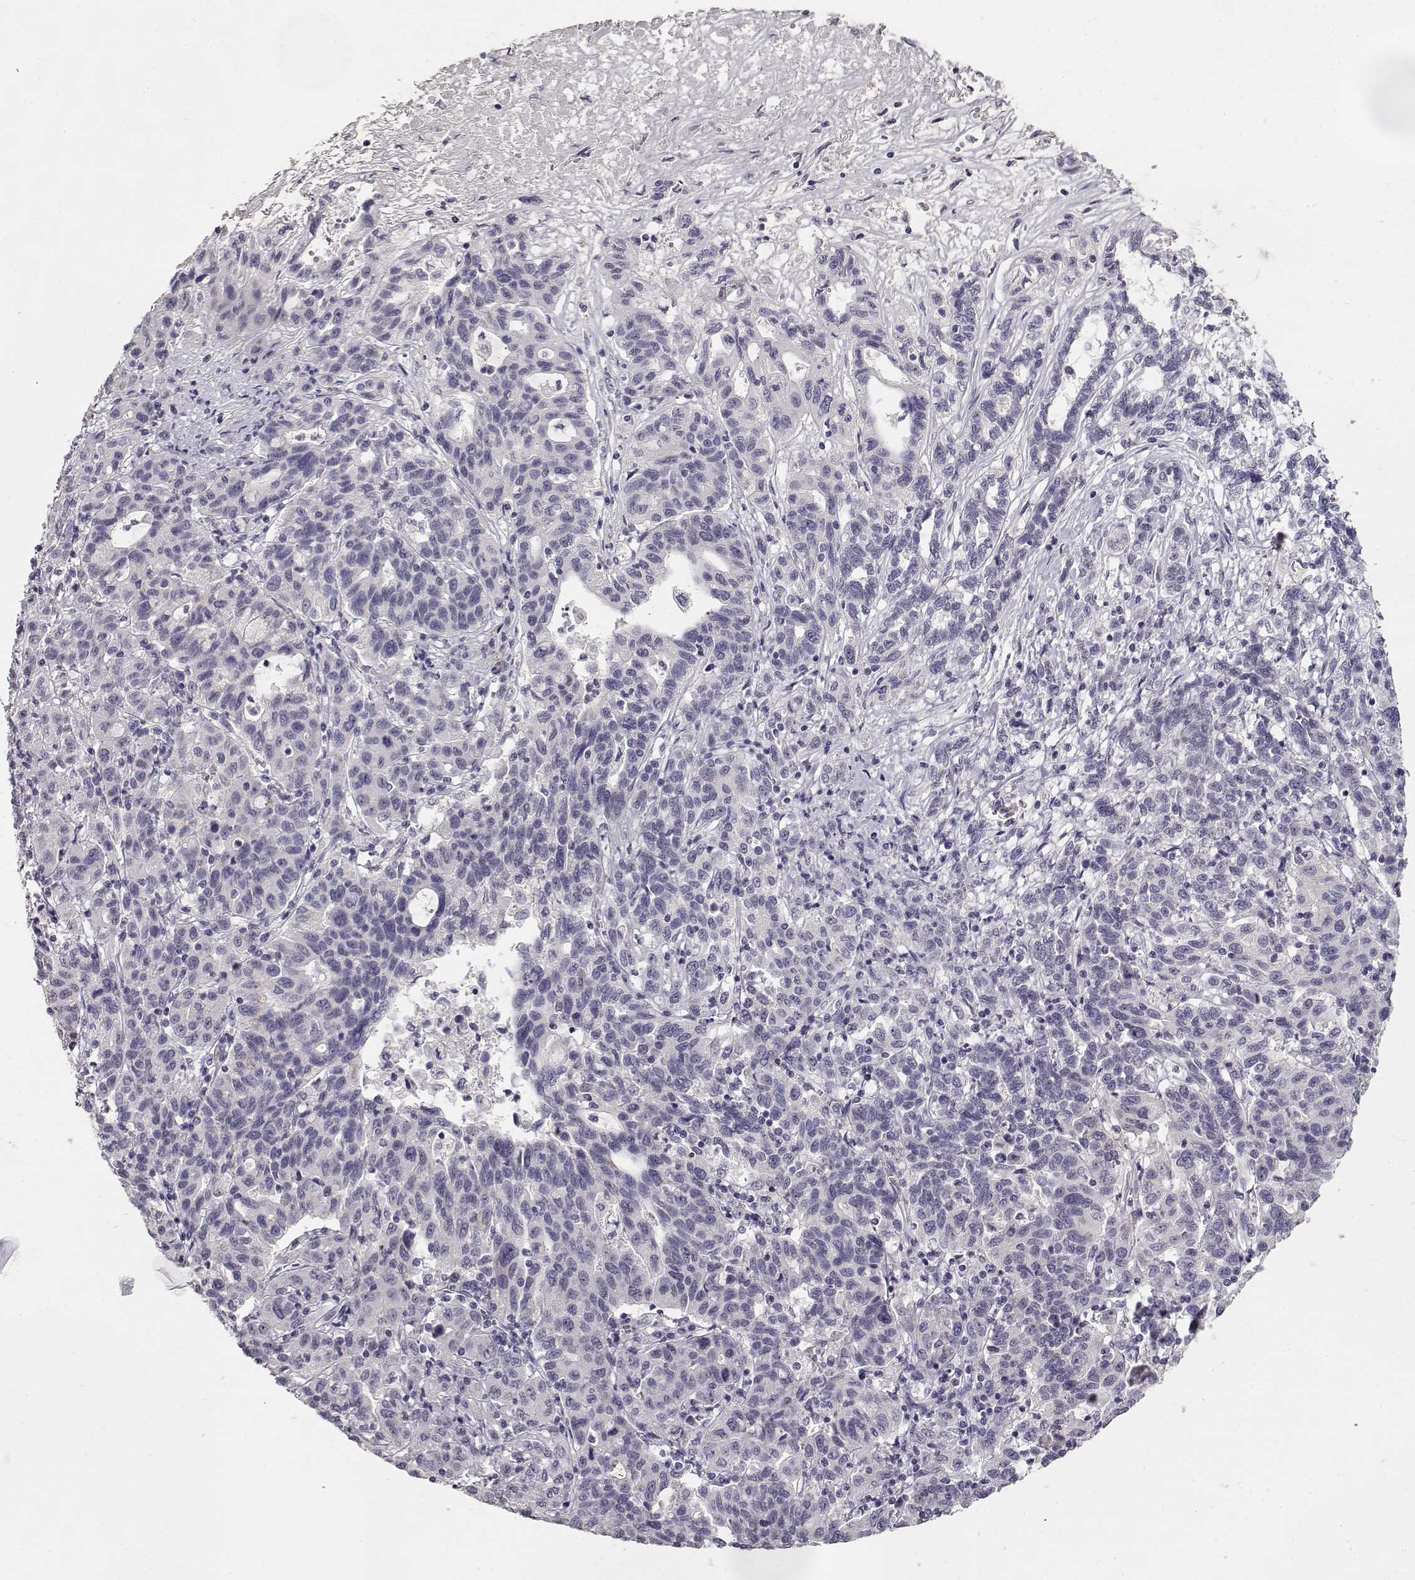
{"staining": {"intensity": "negative", "quantity": "none", "location": "none"}, "tissue": "liver cancer", "cell_type": "Tumor cells", "image_type": "cancer", "snomed": [{"axis": "morphology", "description": "Adenocarcinoma, NOS"}, {"axis": "morphology", "description": "Cholangiocarcinoma"}, {"axis": "topography", "description": "Liver"}], "caption": "A micrograph of human liver adenocarcinoma is negative for staining in tumor cells. (DAB (3,3'-diaminobenzidine) IHC, high magnification).", "gene": "TPH2", "patient": {"sex": "male", "age": 64}}